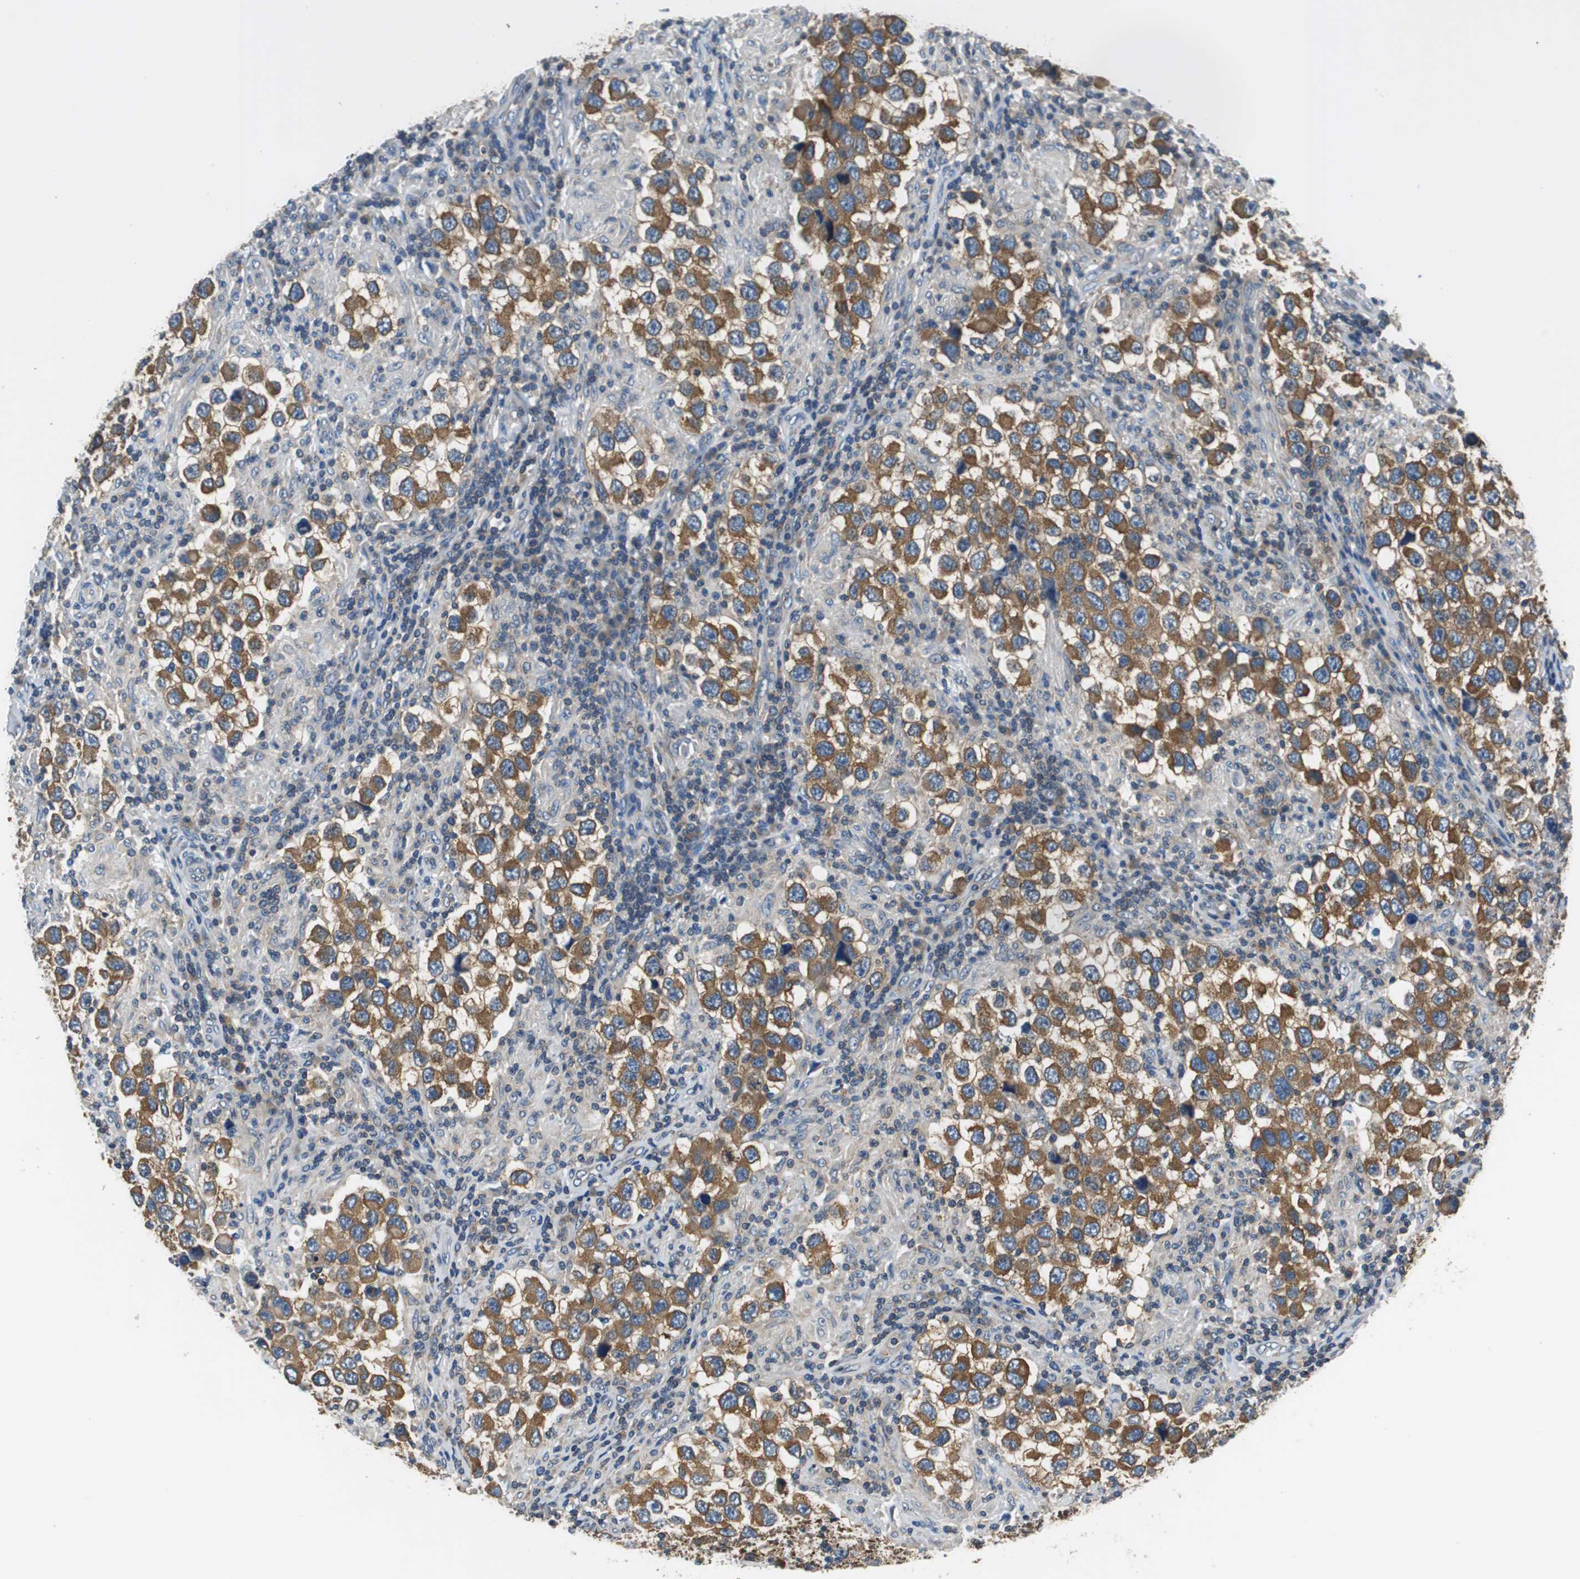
{"staining": {"intensity": "strong", "quantity": ">75%", "location": "cytoplasmic/membranous"}, "tissue": "testis cancer", "cell_type": "Tumor cells", "image_type": "cancer", "snomed": [{"axis": "morphology", "description": "Carcinoma, Embryonal, NOS"}, {"axis": "topography", "description": "Testis"}], "caption": "Tumor cells display high levels of strong cytoplasmic/membranous staining in about >75% of cells in human testis cancer (embryonal carcinoma). Ihc stains the protein in brown and the nuclei are stained blue.", "gene": "CNOT3", "patient": {"sex": "male", "age": 21}}